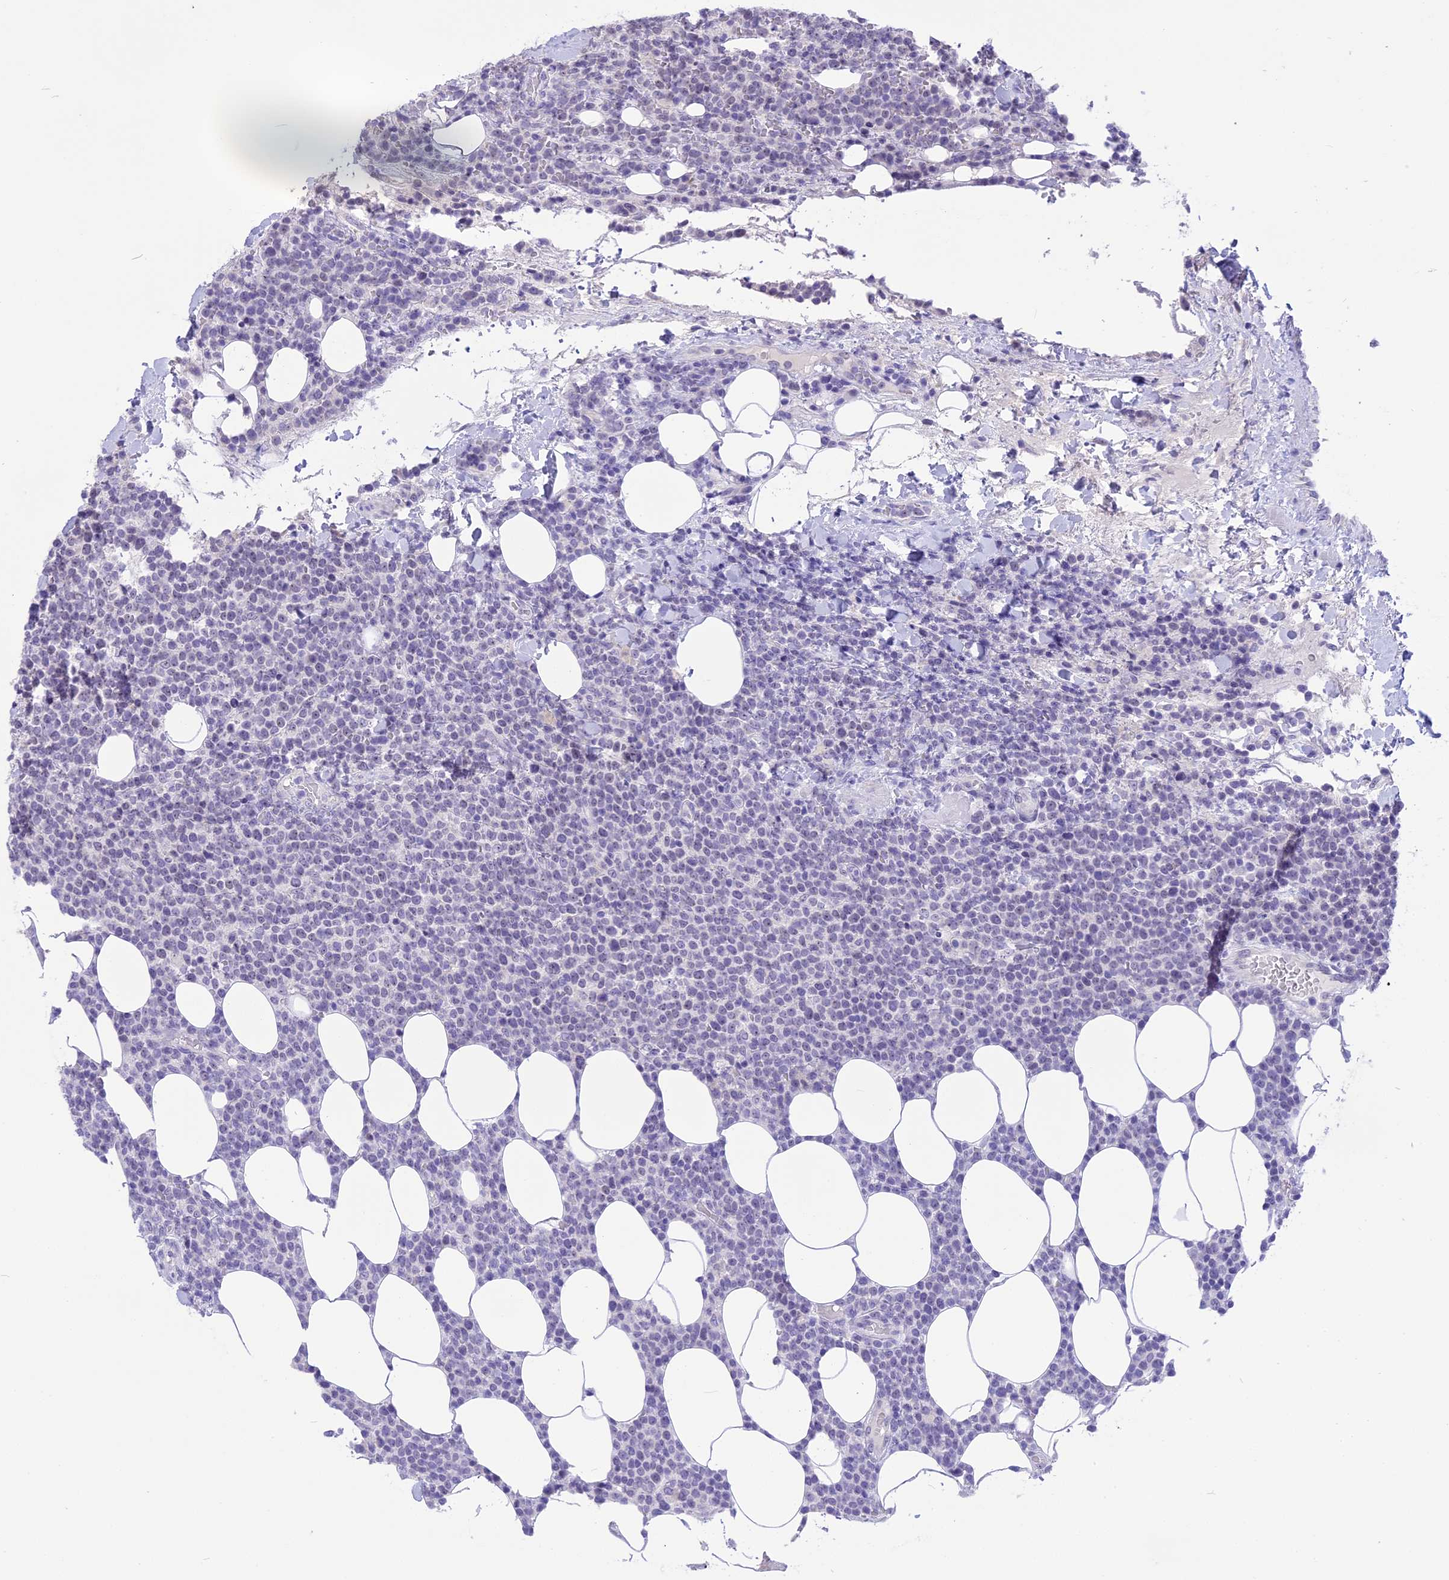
{"staining": {"intensity": "negative", "quantity": "none", "location": "none"}, "tissue": "lymphoma", "cell_type": "Tumor cells", "image_type": "cancer", "snomed": [{"axis": "morphology", "description": "Malignant lymphoma, non-Hodgkin's type, High grade"}, {"axis": "topography", "description": "Lymph node"}], "caption": "An IHC micrograph of lymphoma is shown. There is no staining in tumor cells of lymphoma.", "gene": "CMSS1", "patient": {"sex": "male", "age": 61}}